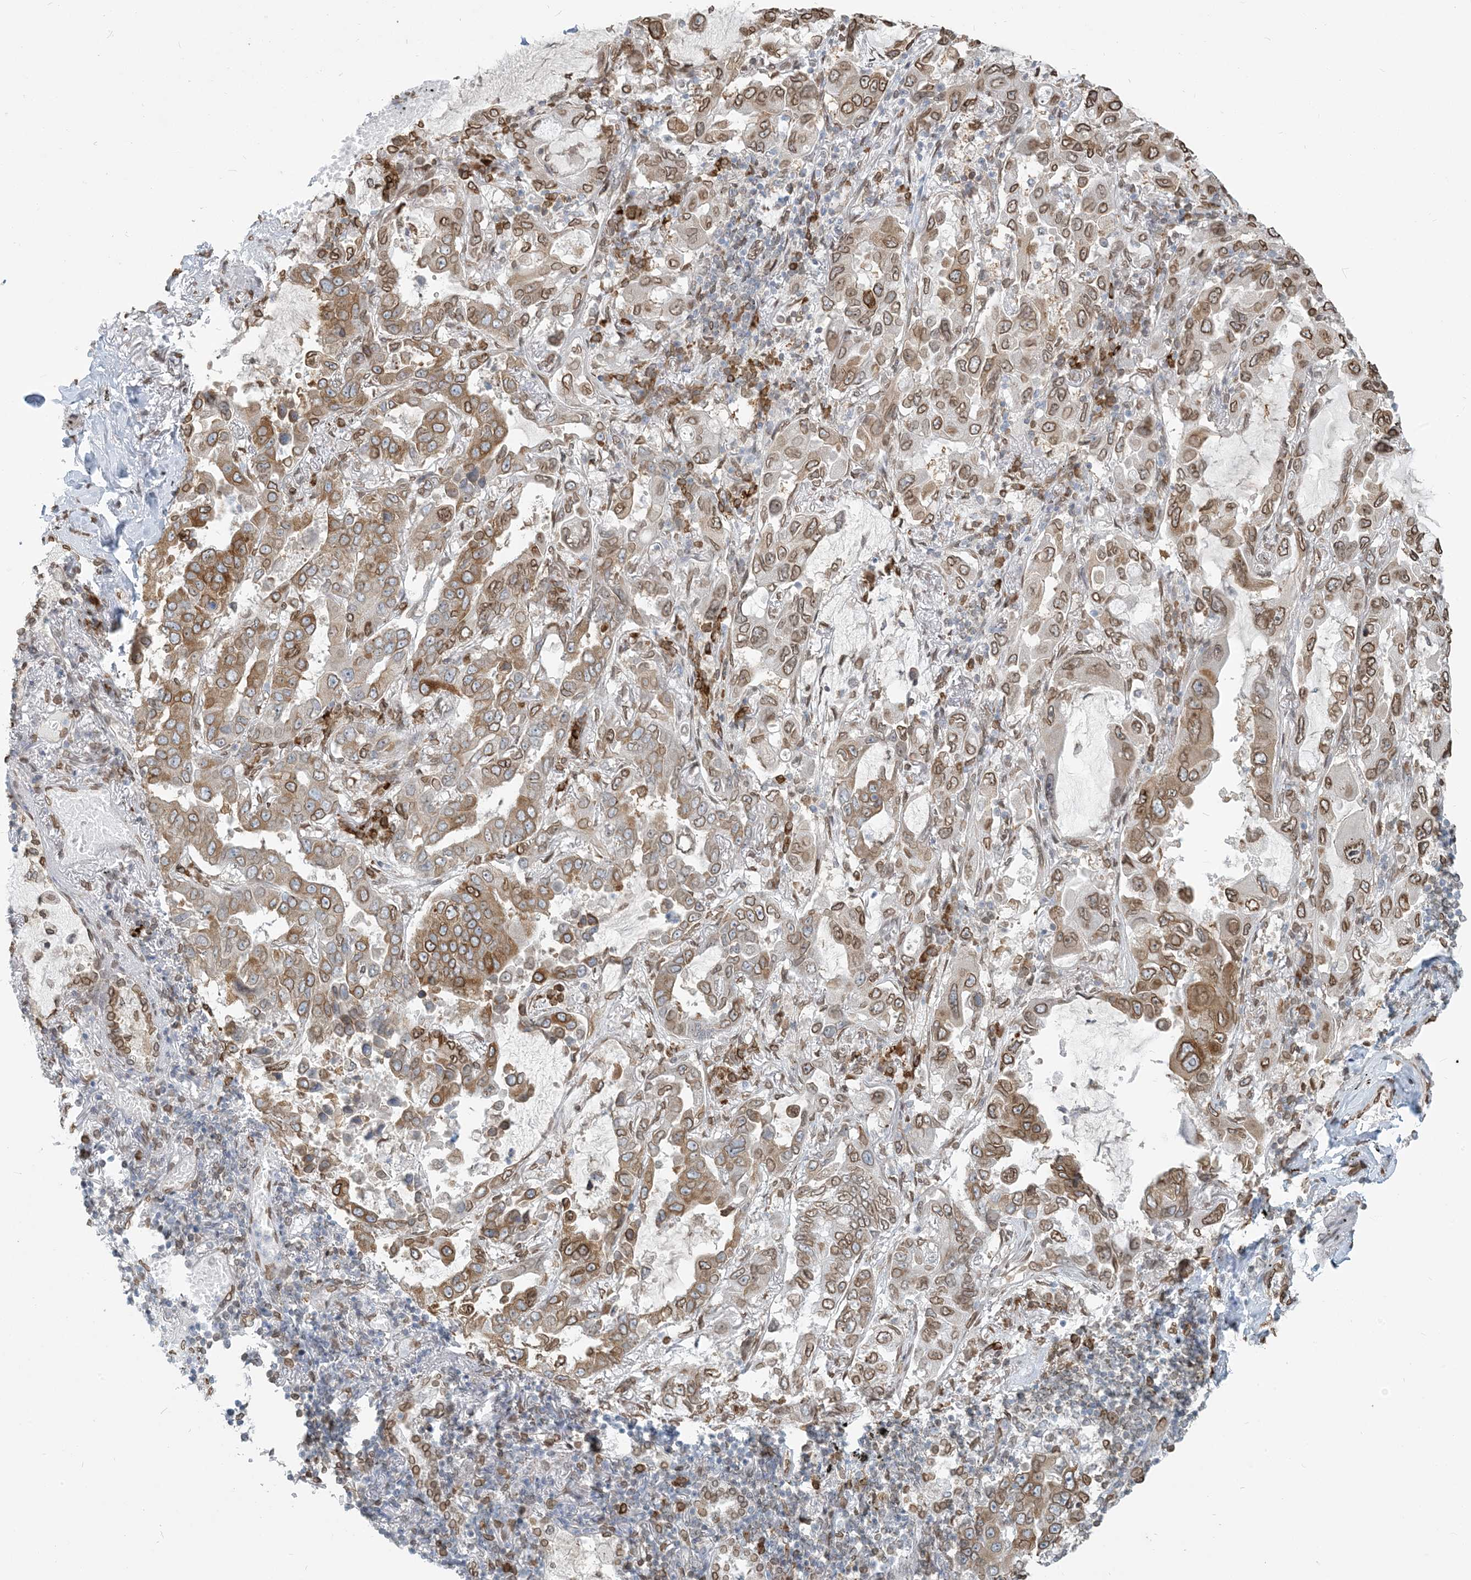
{"staining": {"intensity": "moderate", "quantity": ">75%", "location": "cytoplasmic/membranous,nuclear"}, "tissue": "lung cancer", "cell_type": "Tumor cells", "image_type": "cancer", "snomed": [{"axis": "morphology", "description": "Adenocarcinoma, NOS"}, {"axis": "topography", "description": "Lung"}], "caption": "Brown immunohistochemical staining in lung cancer (adenocarcinoma) displays moderate cytoplasmic/membranous and nuclear staining in about >75% of tumor cells.", "gene": "WWP1", "patient": {"sex": "male", "age": 64}}